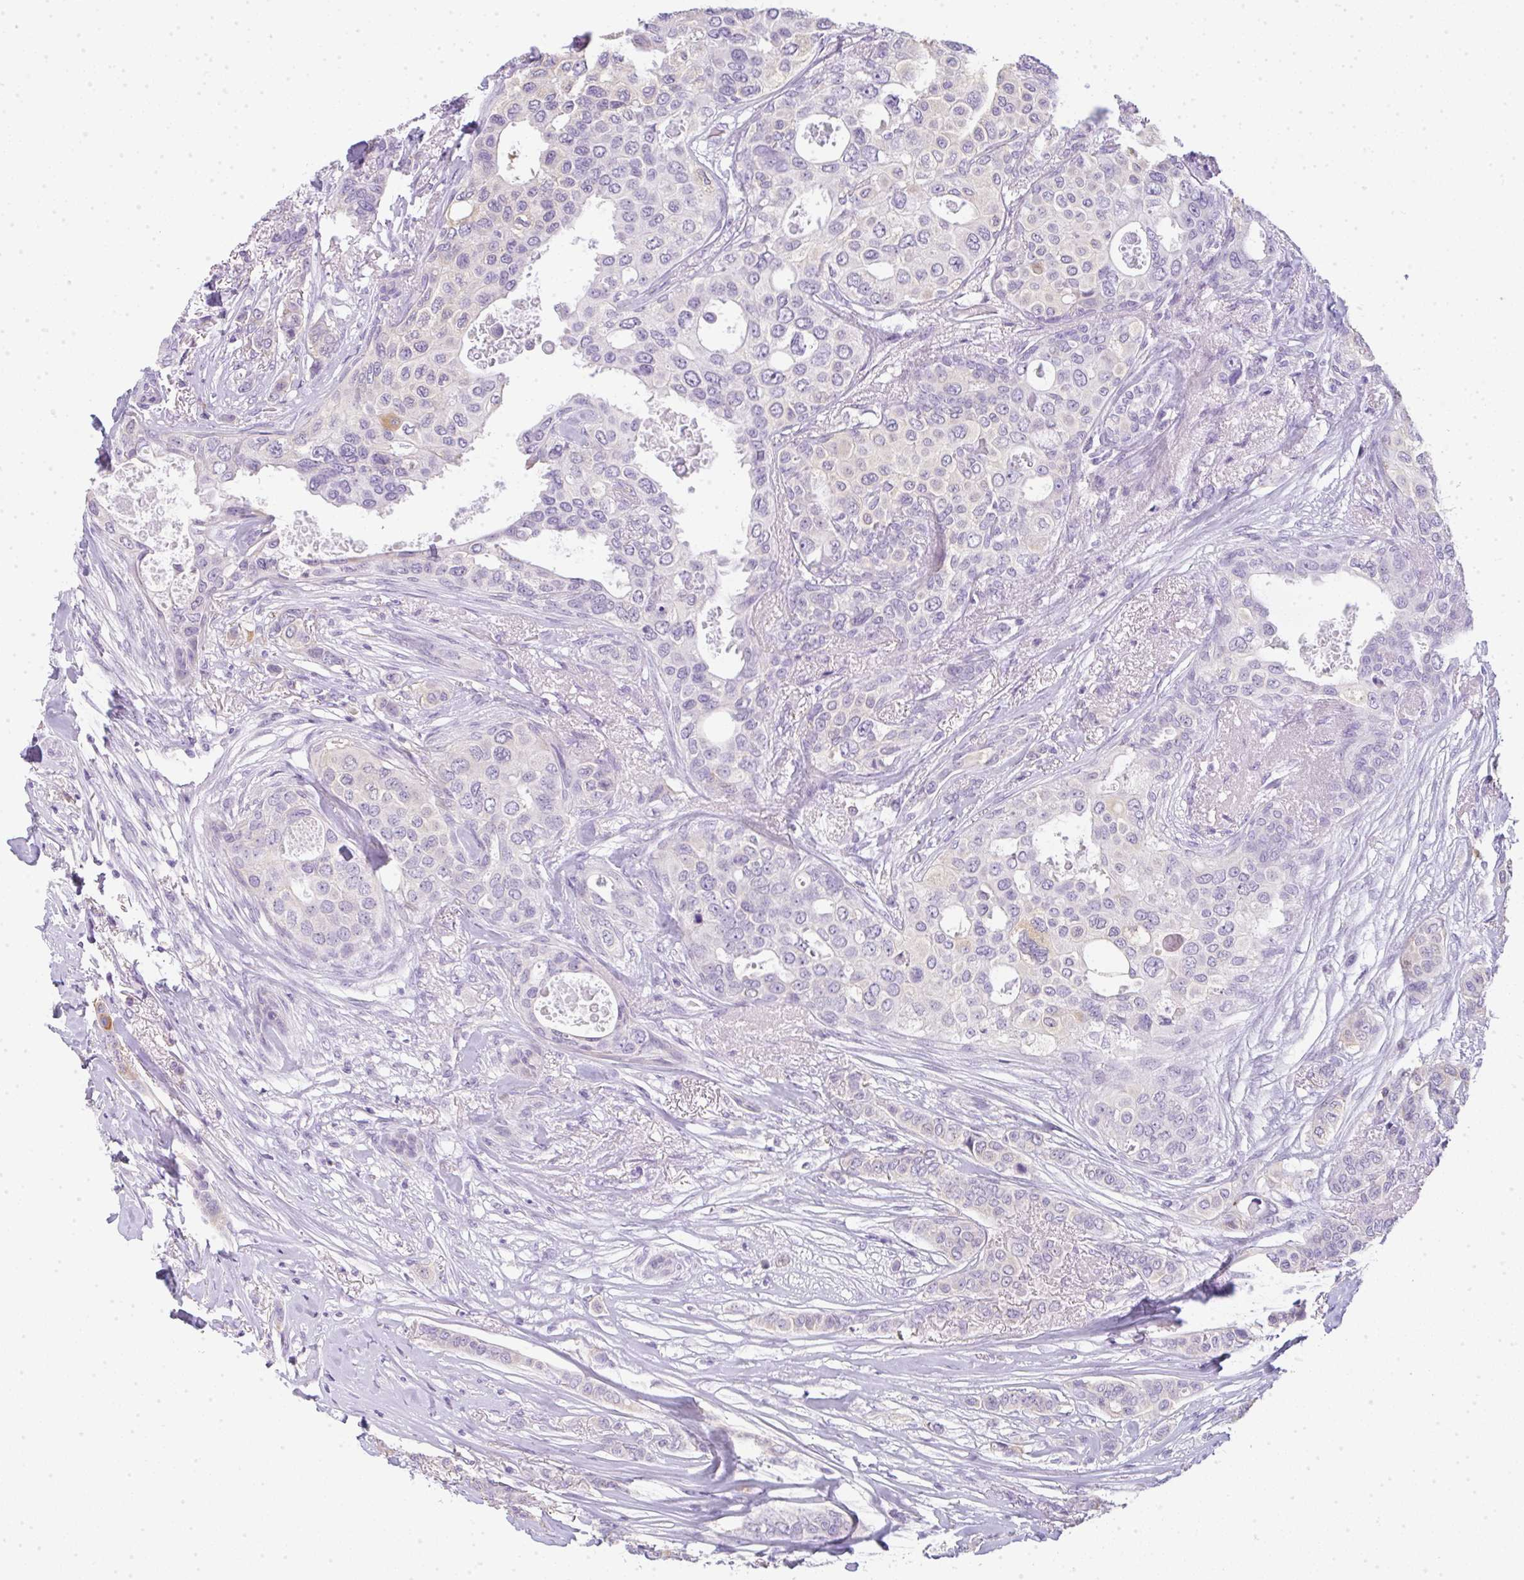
{"staining": {"intensity": "negative", "quantity": "none", "location": "none"}, "tissue": "breast cancer", "cell_type": "Tumor cells", "image_type": "cancer", "snomed": [{"axis": "morphology", "description": "Lobular carcinoma"}, {"axis": "topography", "description": "Breast"}], "caption": "IHC of lobular carcinoma (breast) exhibits no expression in tumor cells.", "gene": "LPAR4", "patient": {"sex": "female", "age": 51}}